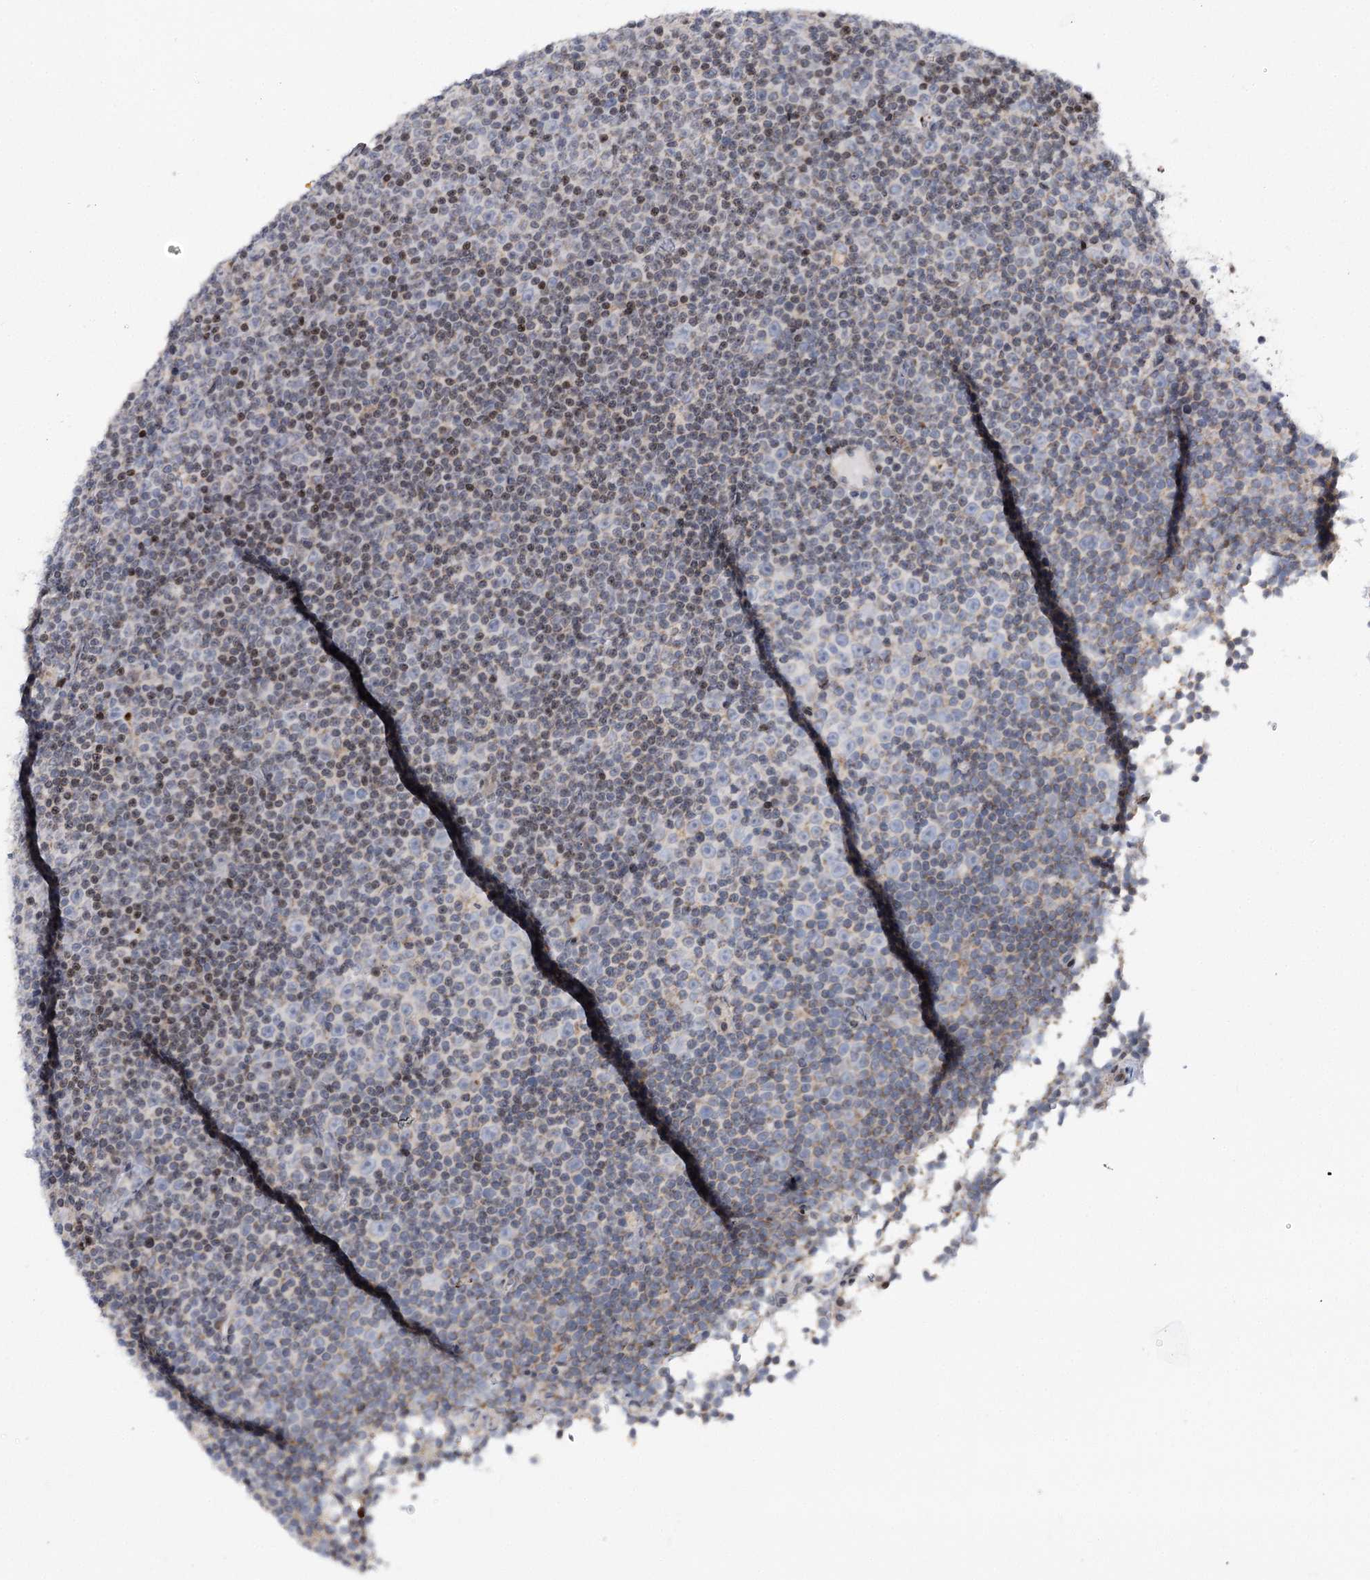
{"staining": {"intensity": "weak", "quantity": "25%-75%", "location": "nuclear"}, "tissue": "lymphoma", "cell_type": "Tumor cells", "image_type": "cancer", "snomed": [{"axis": "morphology", "description": "Malignant lymphoma, non-Hodgkin's type, Low grade"}, {"axis": "topography", "description": "Lymph node"}], "caption": "Lymphoma tissue displays weak nuclear staining in approximately 25%-75% of tumor cells, visualized by immunohistochemistry.", "gene": "PTGR1", "patient": {"sex": "female", "age": 67}}